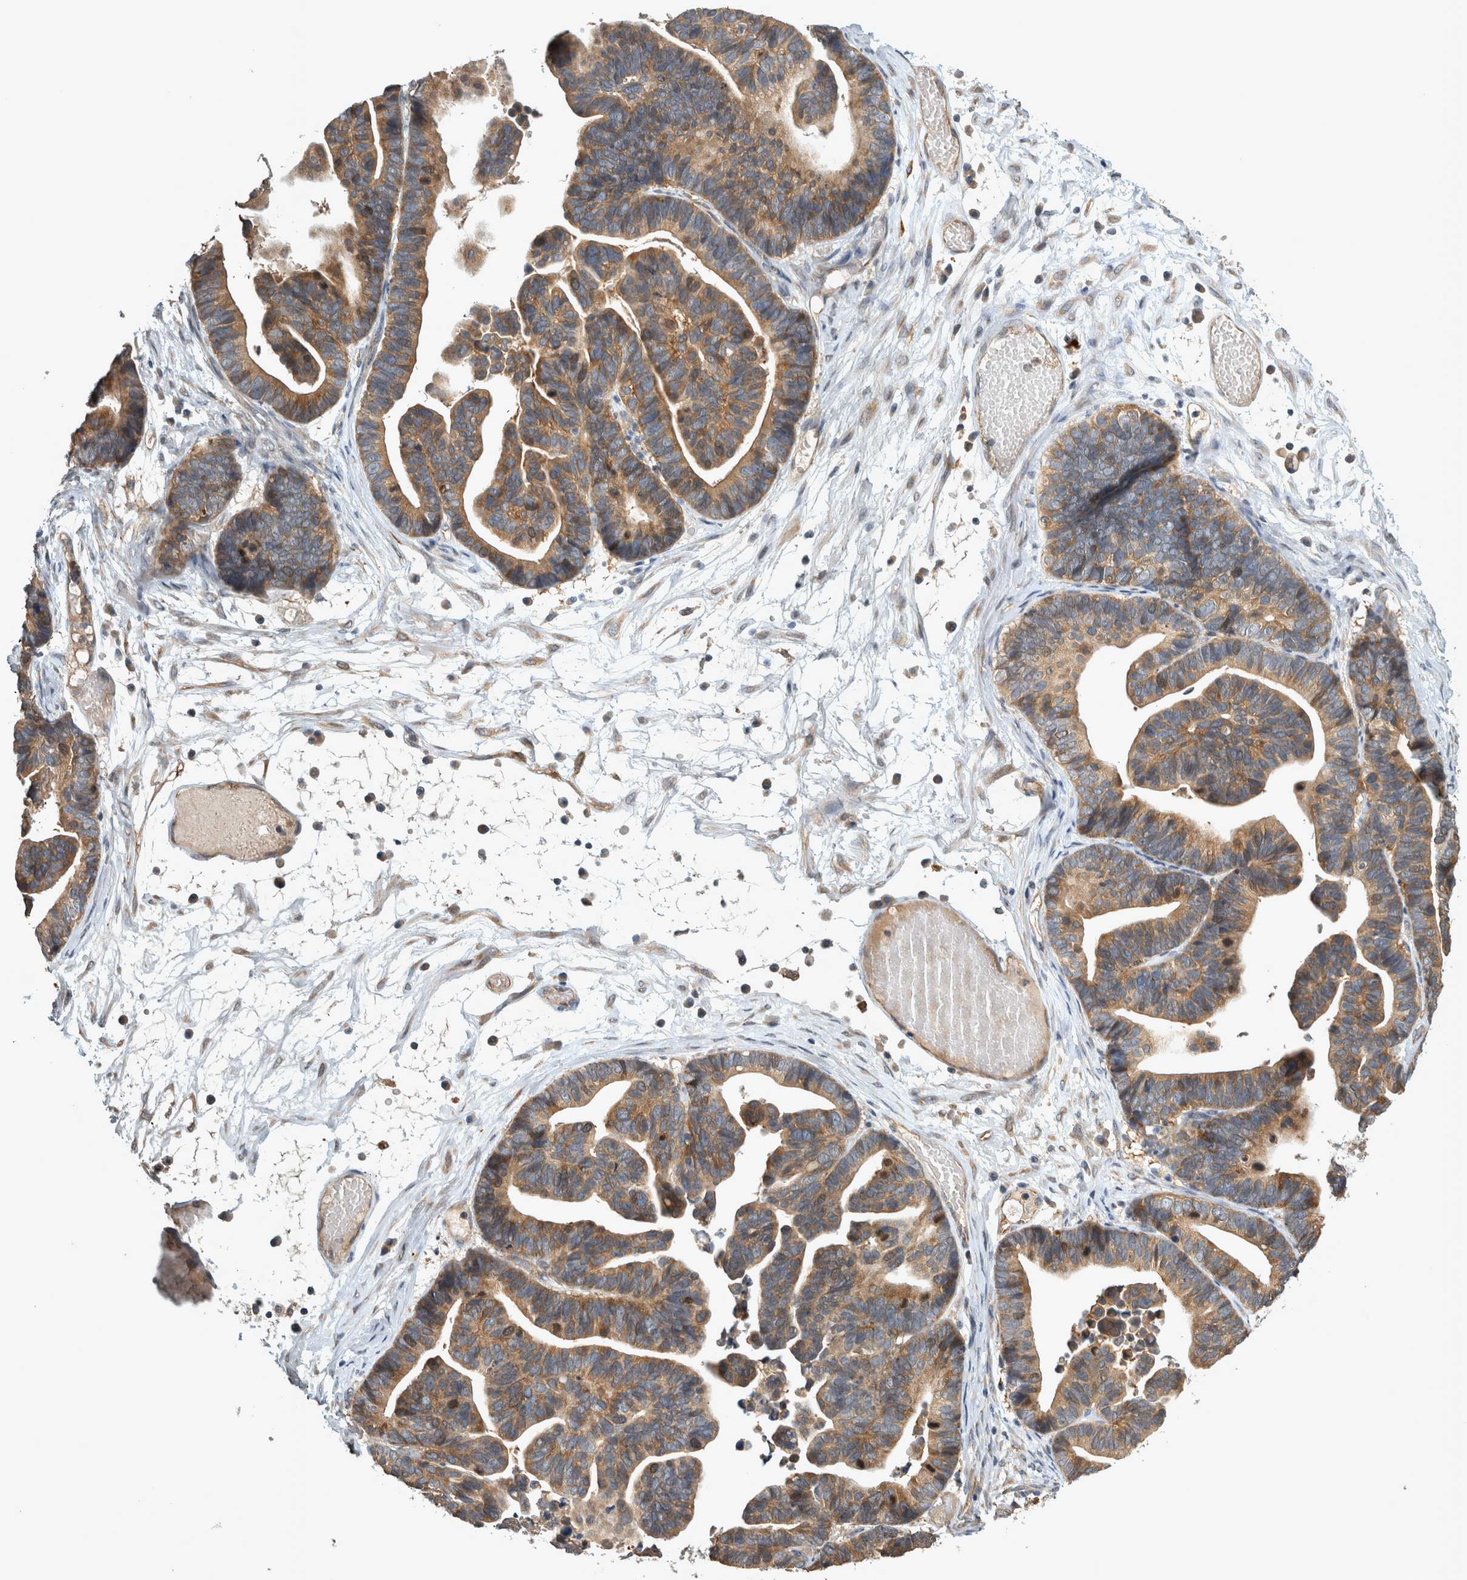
{"staining": {"intensity": "moderate", "quantity": ">75%", "location": "cytoplasmic/membranous"}, "tissue": "ovarian cancer", "cell_type": "Tumor cells", "image_type": "cancer", "snomed": [{"axis": "morphology", "description": "Cystadenocarcinoma, serous, NOS"}, {"axis": "topography", "description": "Ovary"}], "caption": "DAB immunohistochemical staining of human serous cystadenocarcinoma (ovarian) demonstrates moderate cytoplasmic/membranous protein positivity in approximately >75% of tumor cells. The protein is shown in brown color, while the nuclei are stained blue.", "gene": "TRMT61B", "patient": {"sex": "female", "age": 56}}